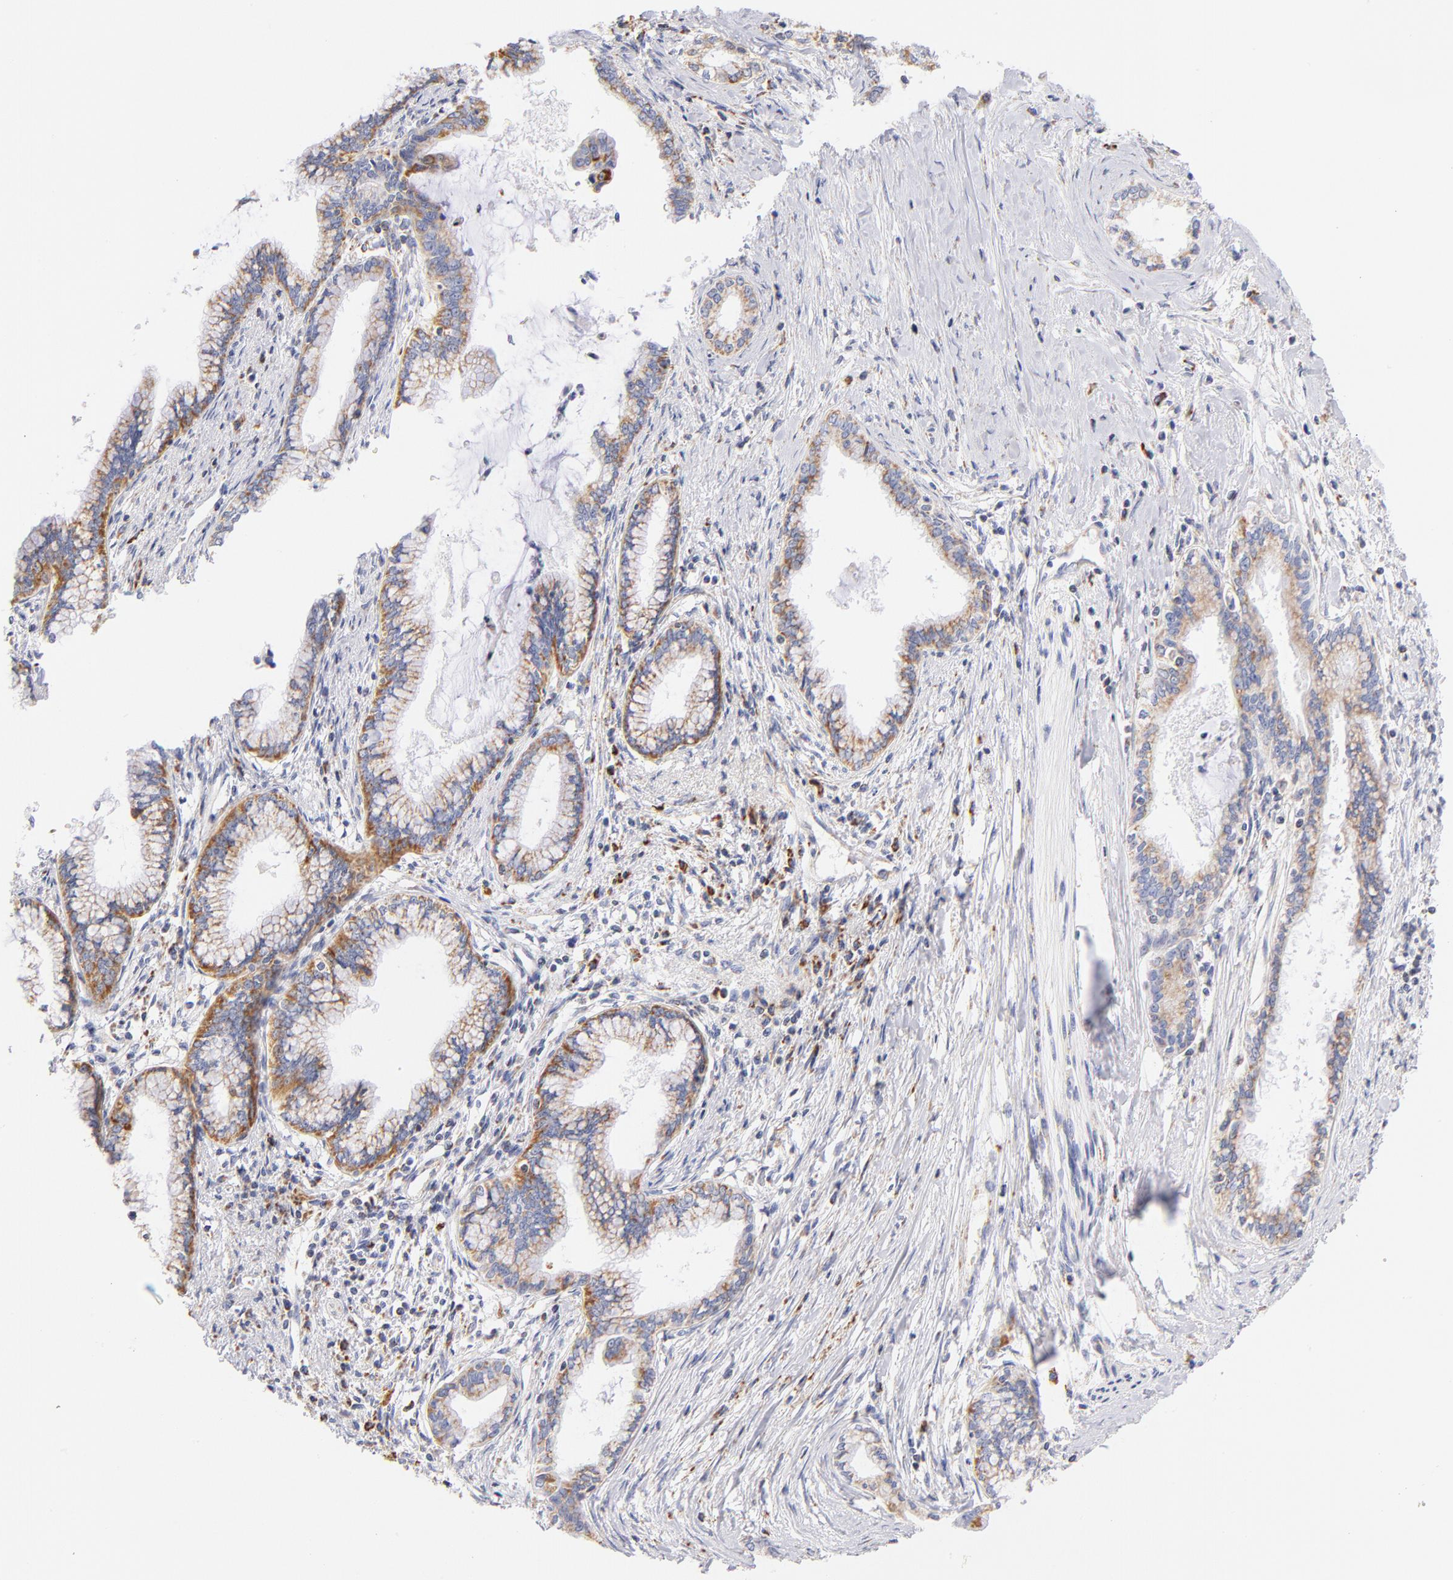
{"staining": {"intensity": "moderate", "quantity": ">75%", "location": "cytoplasmic/membranous"}, "tissue": "pancreatic cancer", "cell_type": "Tumor cells", "image_type": "cancer", "snomed": [{"axis": "morphology", "description": "Adenocarcinoma, NOS"}, {"axis": "topography", "description": "Pancreas"}], "caption": "Immunohistochemical staining of human pancreatic adenocarcinoma exhibits moderate cytoplasmic/membranous protein expression in approximately >75% of tumor cells.", "gene": "AIFM1", "patient": {"sex": "female", "age": 64}}